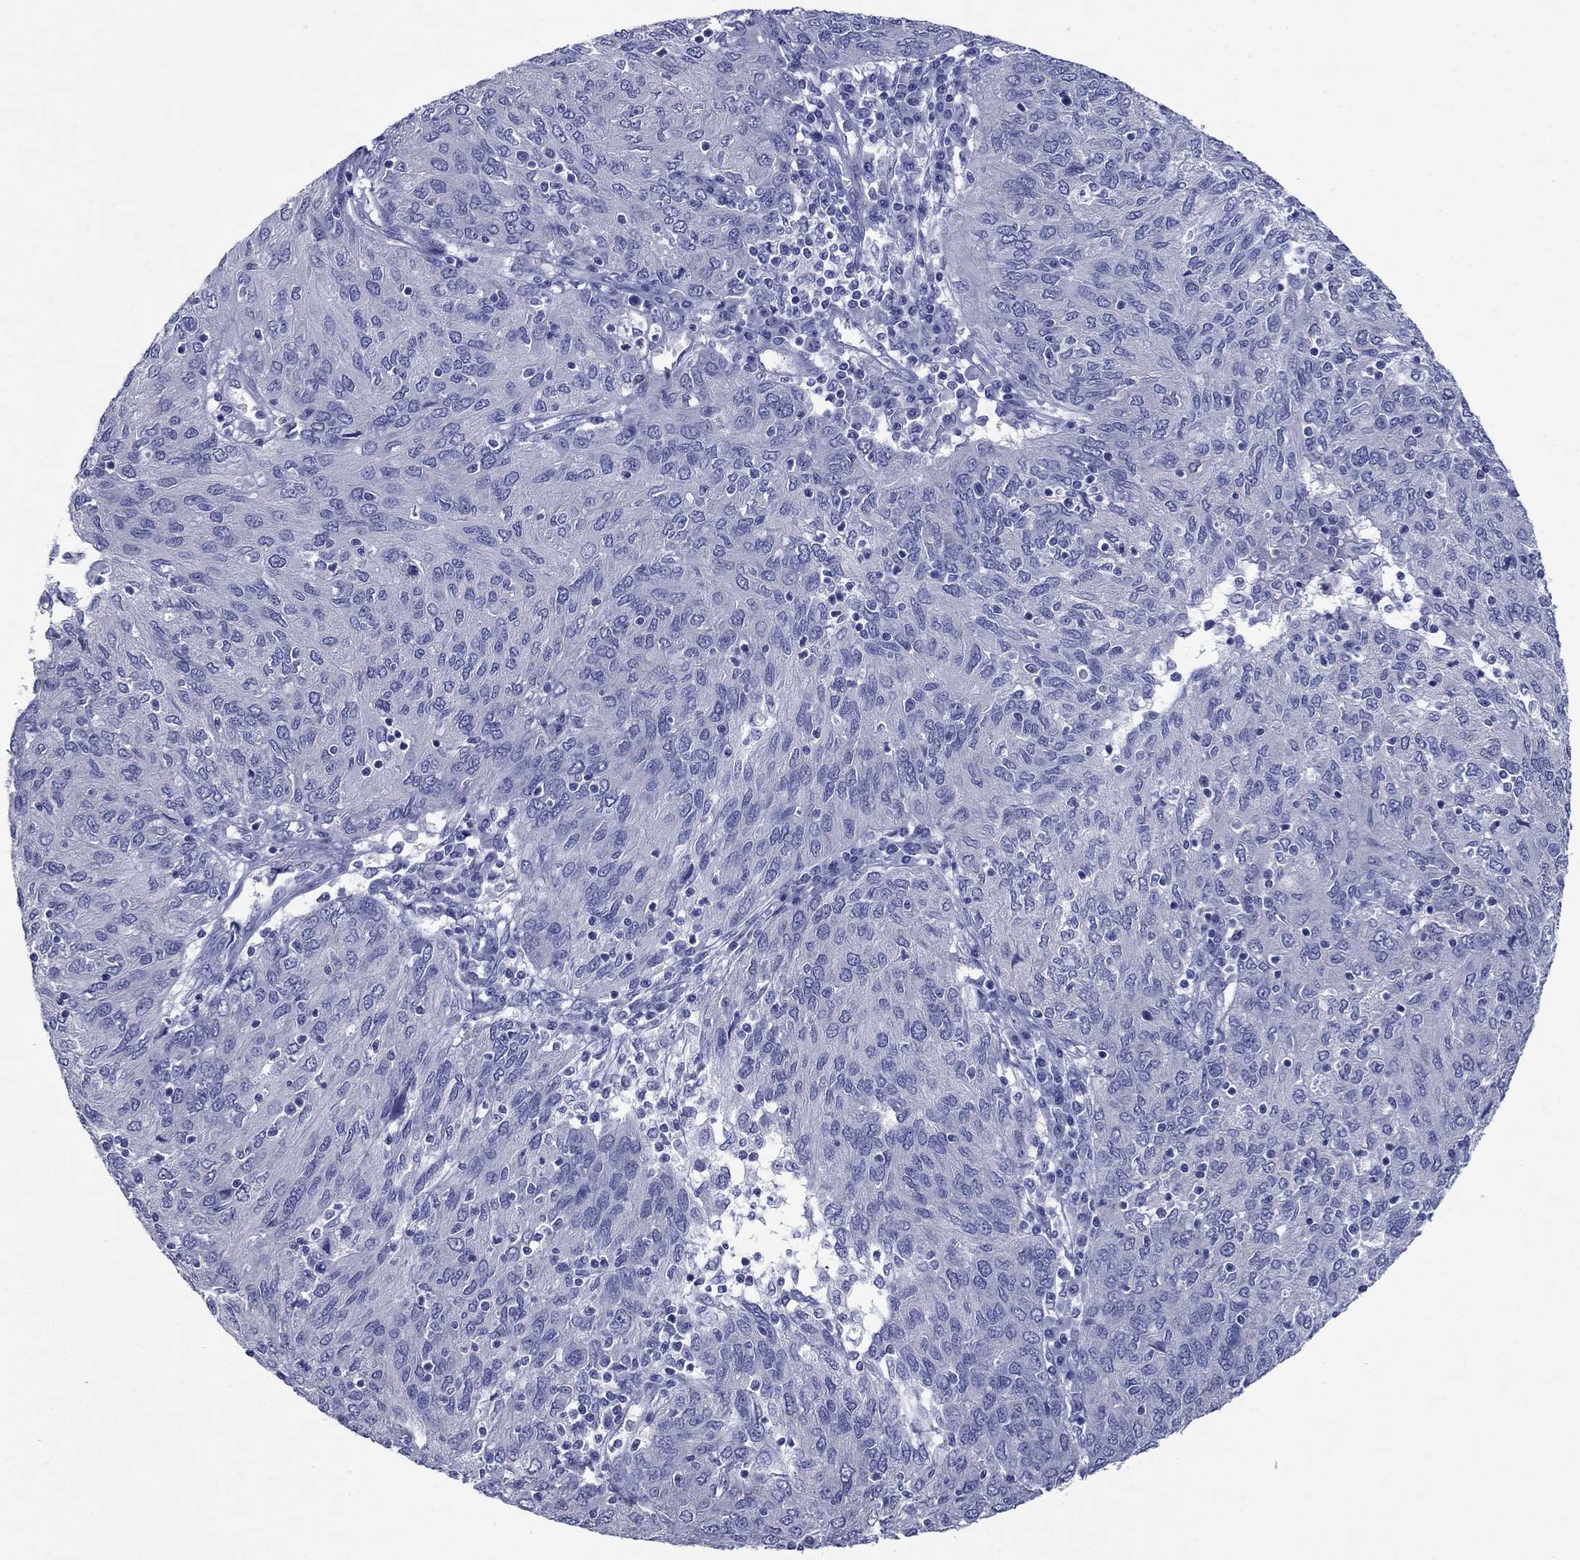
{"staining": {"intensity": "negative", "quantity": "none", "location": "none"}, "tissue": "ovarian cancer", "cell_type": "Tumor cells", "image_type": "cancer", "snomed": [{"axis": "morphology", "description": "Carcinoma, endometroid"}, {"axis": "topography", "description": "Ovary"}], "caption": "There is no significant positivity in tumor cells of ovarian cancer. The staining was performed using DAB to visualize the protein expression in brown, while the nuclei were stained in blue with hematoxylin (Magnification: 20x).", "gene": "SULT2B1", "patient": {"sex": "female", "age": 50}}